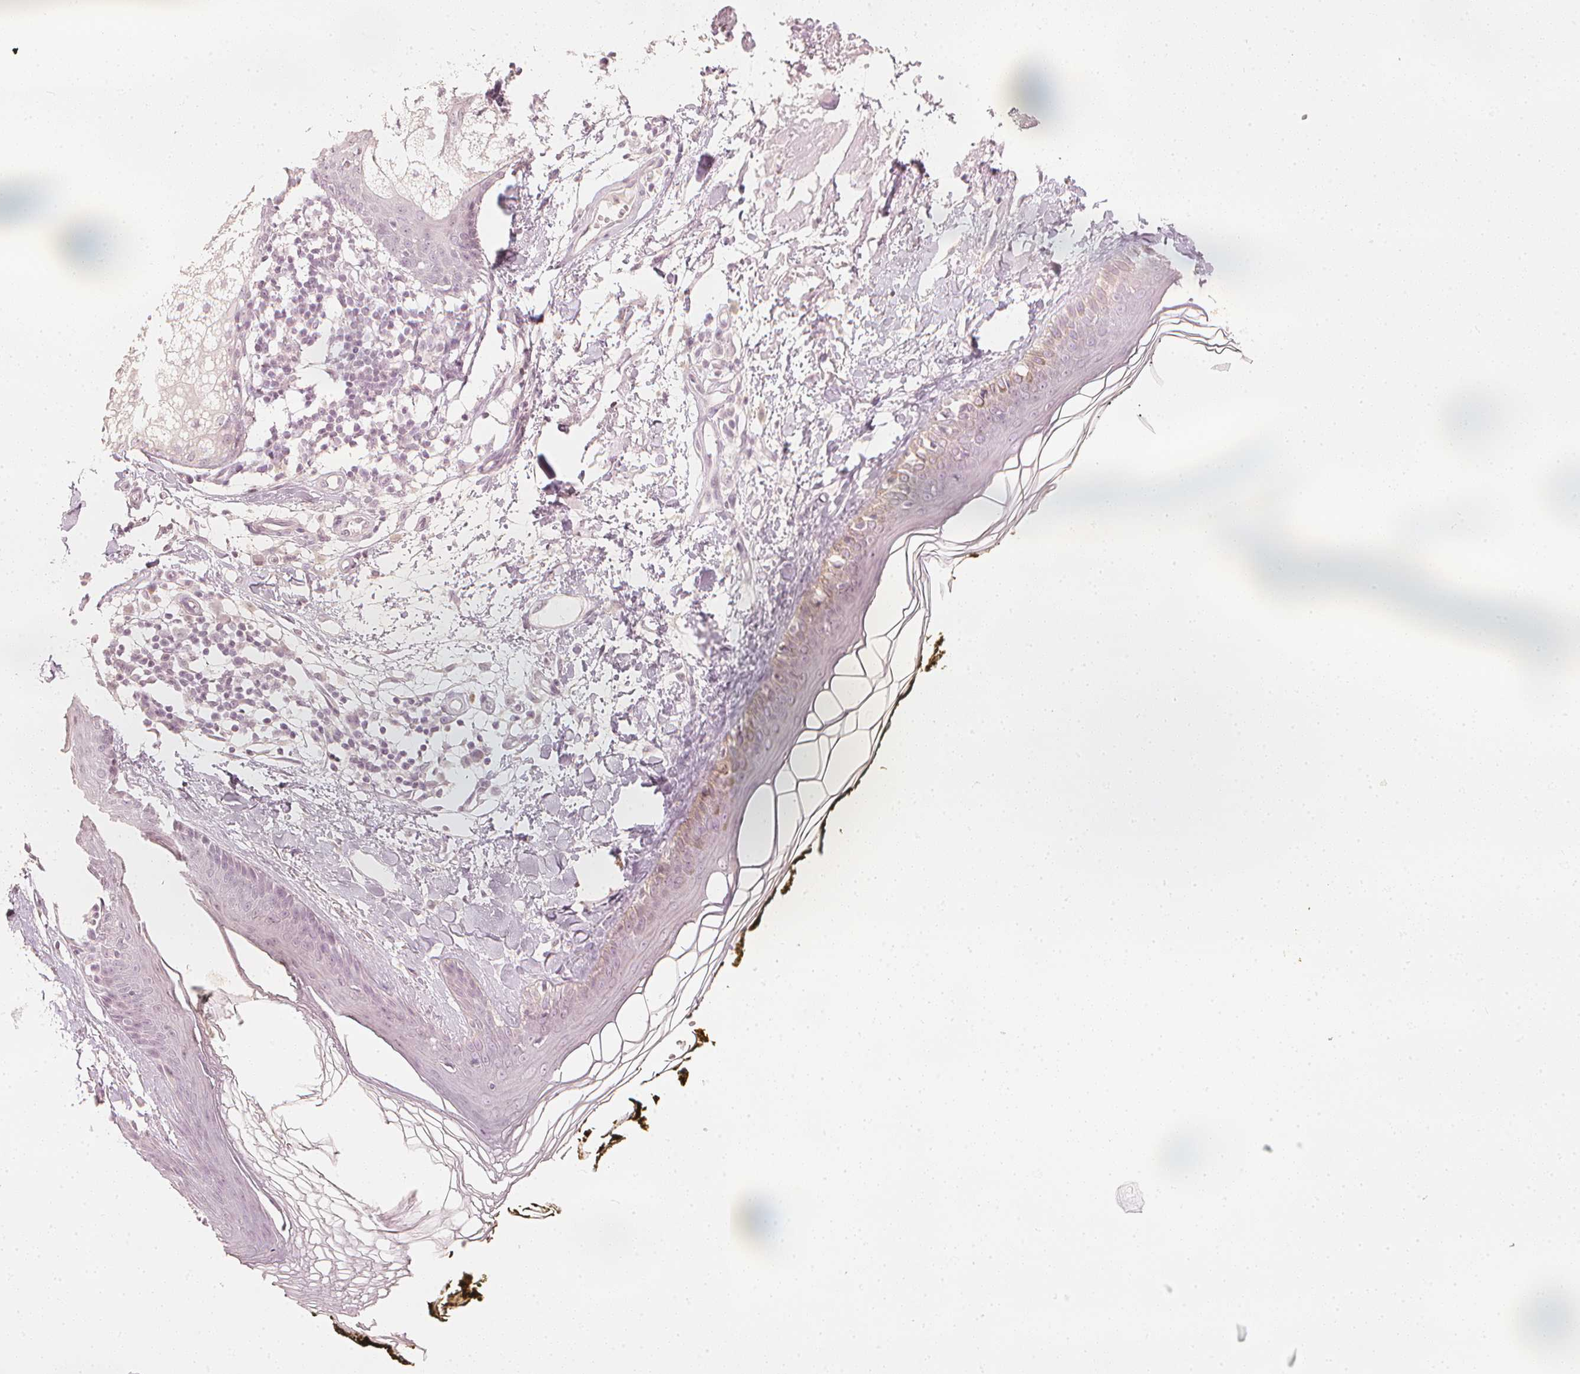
{"staining": {"intensity": "negative", "quantity": "none", "location": "none"}, "tissue": "skin", "cell_type": "Fibroblasts", "image_type": "normal", "snomed": [{"axis": "morphology", "description": "Normal tissue, NOS"}, {"axis": "topography", "description": "Skin"}], "caption": "Image shows no protein positivity in fibroblasts of unremarkable skin. (DAB (3,3'-diaminobenzidine) immunohistochemistry (IHC) with hematoxylin counter stain).", "gene": "CALB1", "patient": {"sex": "male", "age": 76}}